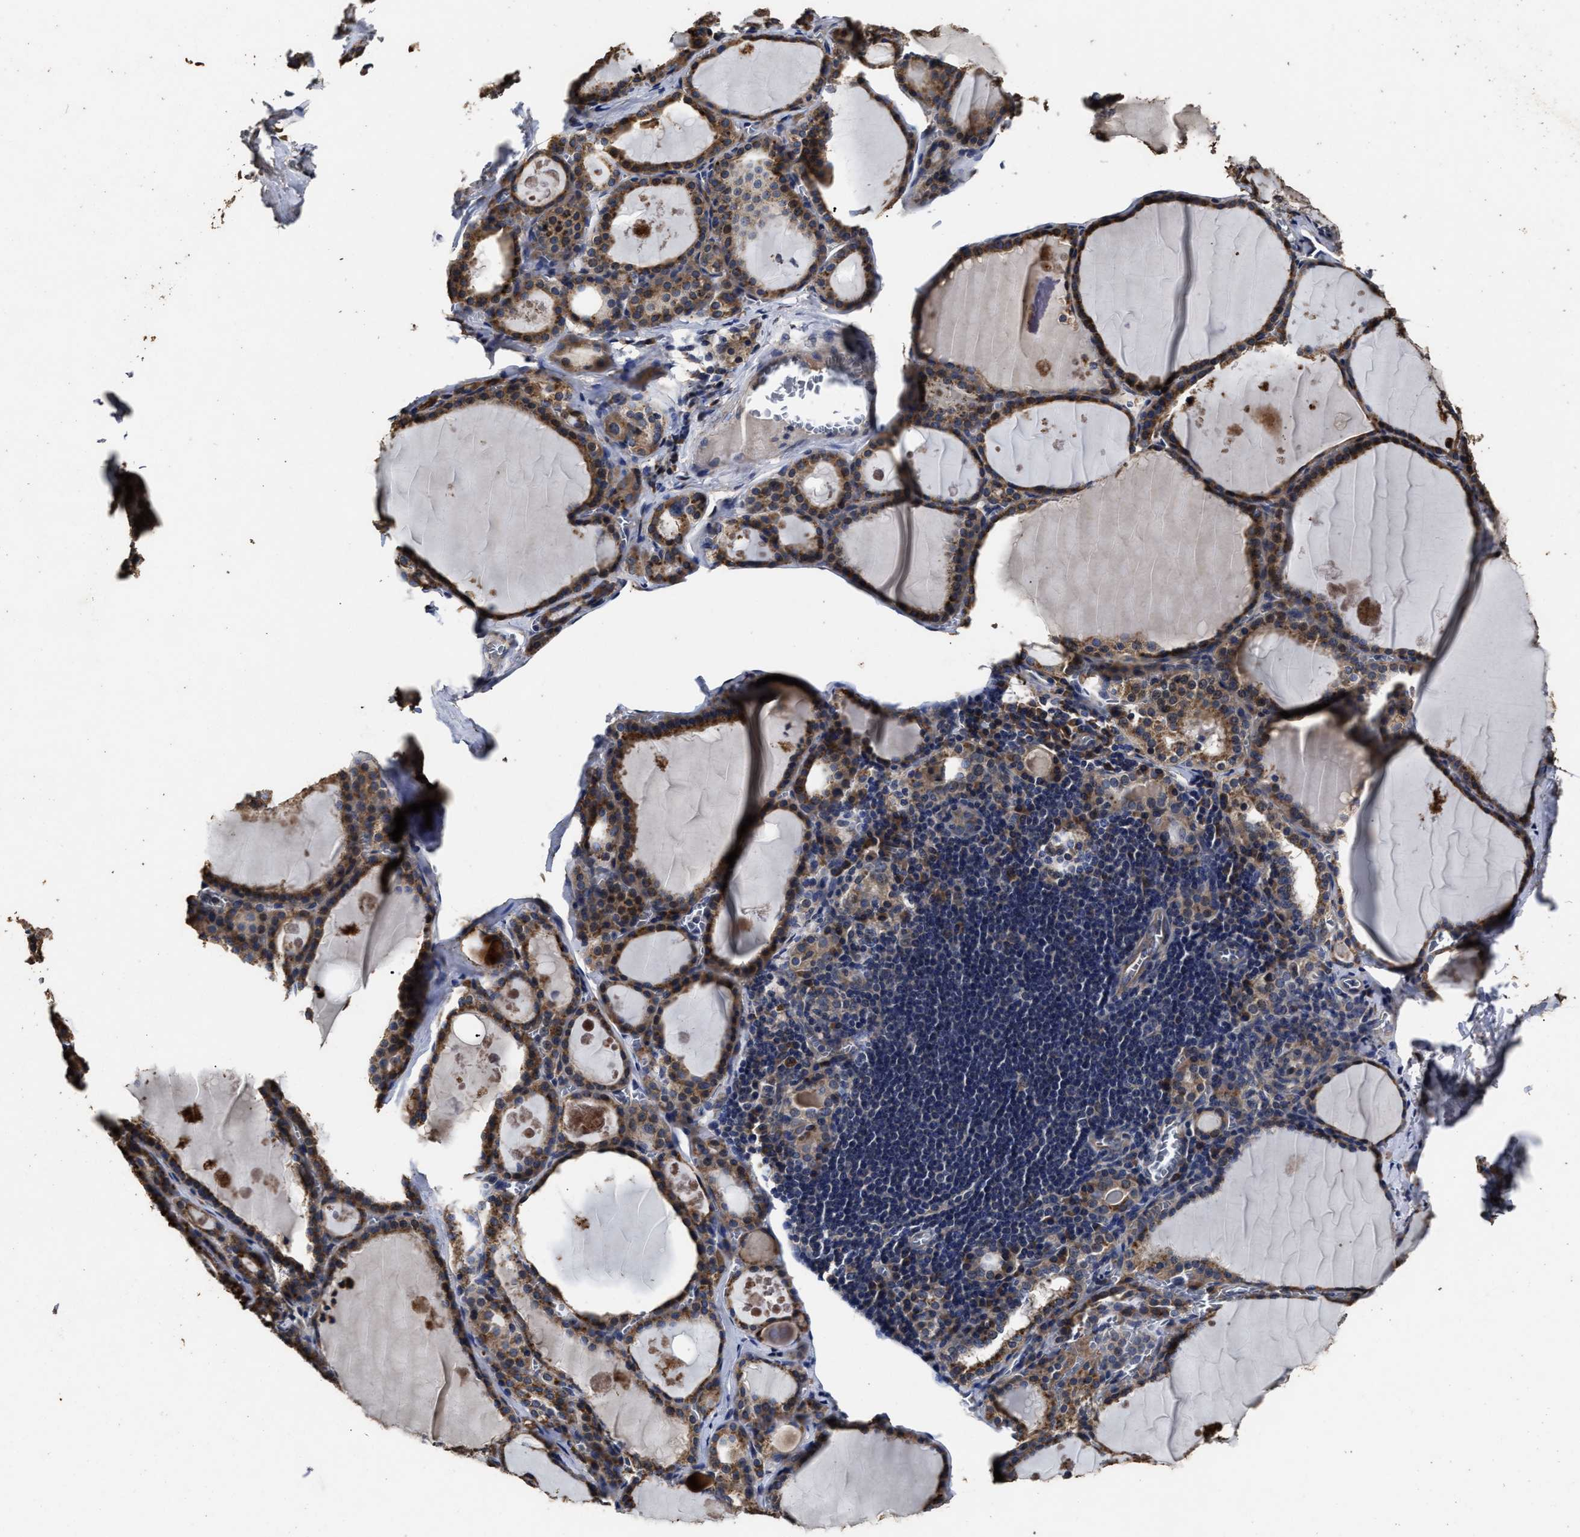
{"staining": {"intensity": "moderate", "quantity": ">75%", "location": "cytoplasmic/membranous"}, "tissue": "thyroid gland", "cell_type": "Glandular cells", "image_type": "normal", "snomed": [{"axis": "morphology", "description": "Normal tissue, NOS"}, {"axis": "topography", "description": "Thyroid gland"}], "caption": "Protein staining of unremarkable thyroid gland shows moderate cytoplasmic/membranous expression in approximately >75% of glandular cells.", "gene": "PPM1K", "patient": {"sex": "male", "age": 56}}